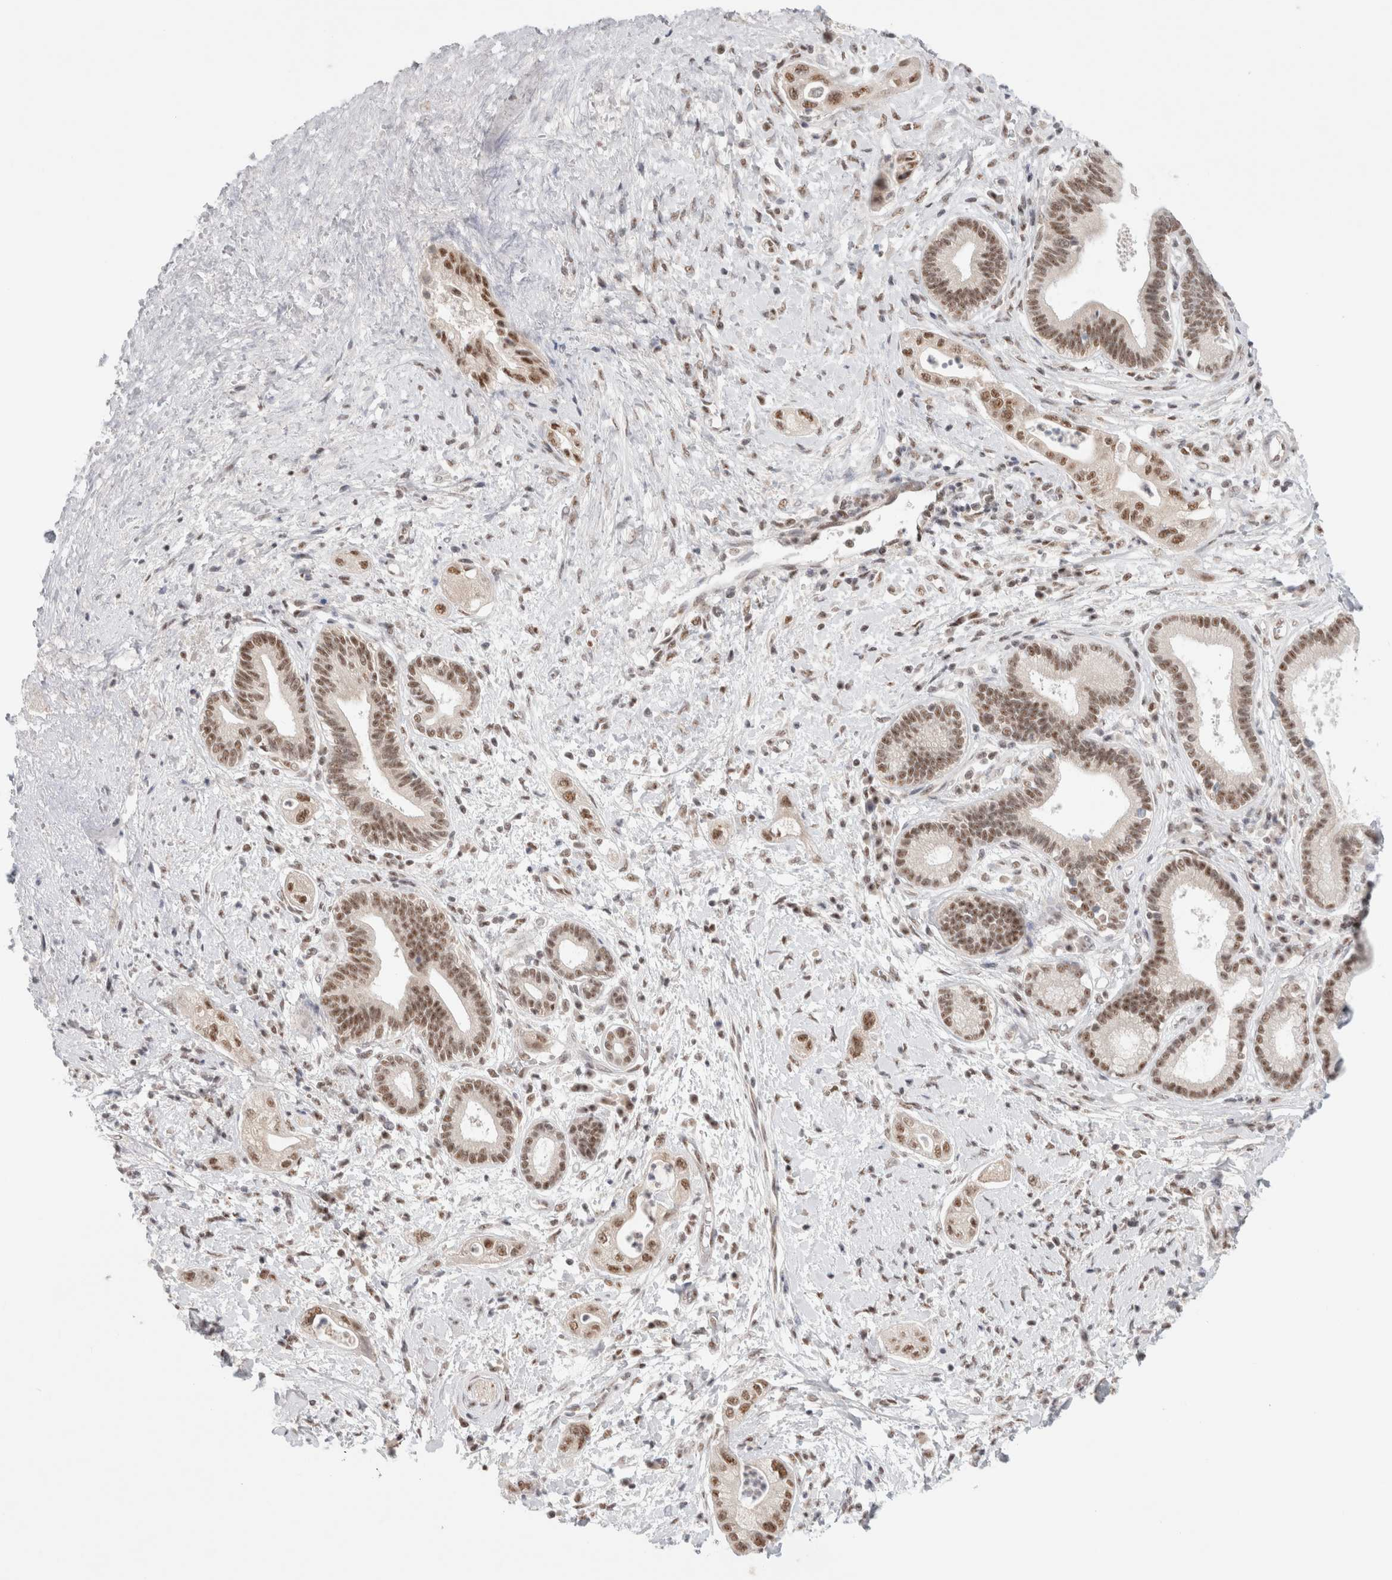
{"staining": {"intensity": "moderate", "quantity": ">75%", "location": "nuclear"}, "tissue": "pancreatic cancer", "cell_type": "Tumor cells", "image_type": "cancer", "snomed": [{"axis": "morphology", "description": "Adenocarcinoma, NOS"}, {"axis": "topography", "description": "Pancreas"}], "caption": "There is medium levels of moderate nuclear positivity in tumor cells of pancreatic adenocarcinoma, as demonstrated by immunohistochemical staining (brown color).", "gene": "TRMT12", "patient": {"sex": "male", "age": 58}}